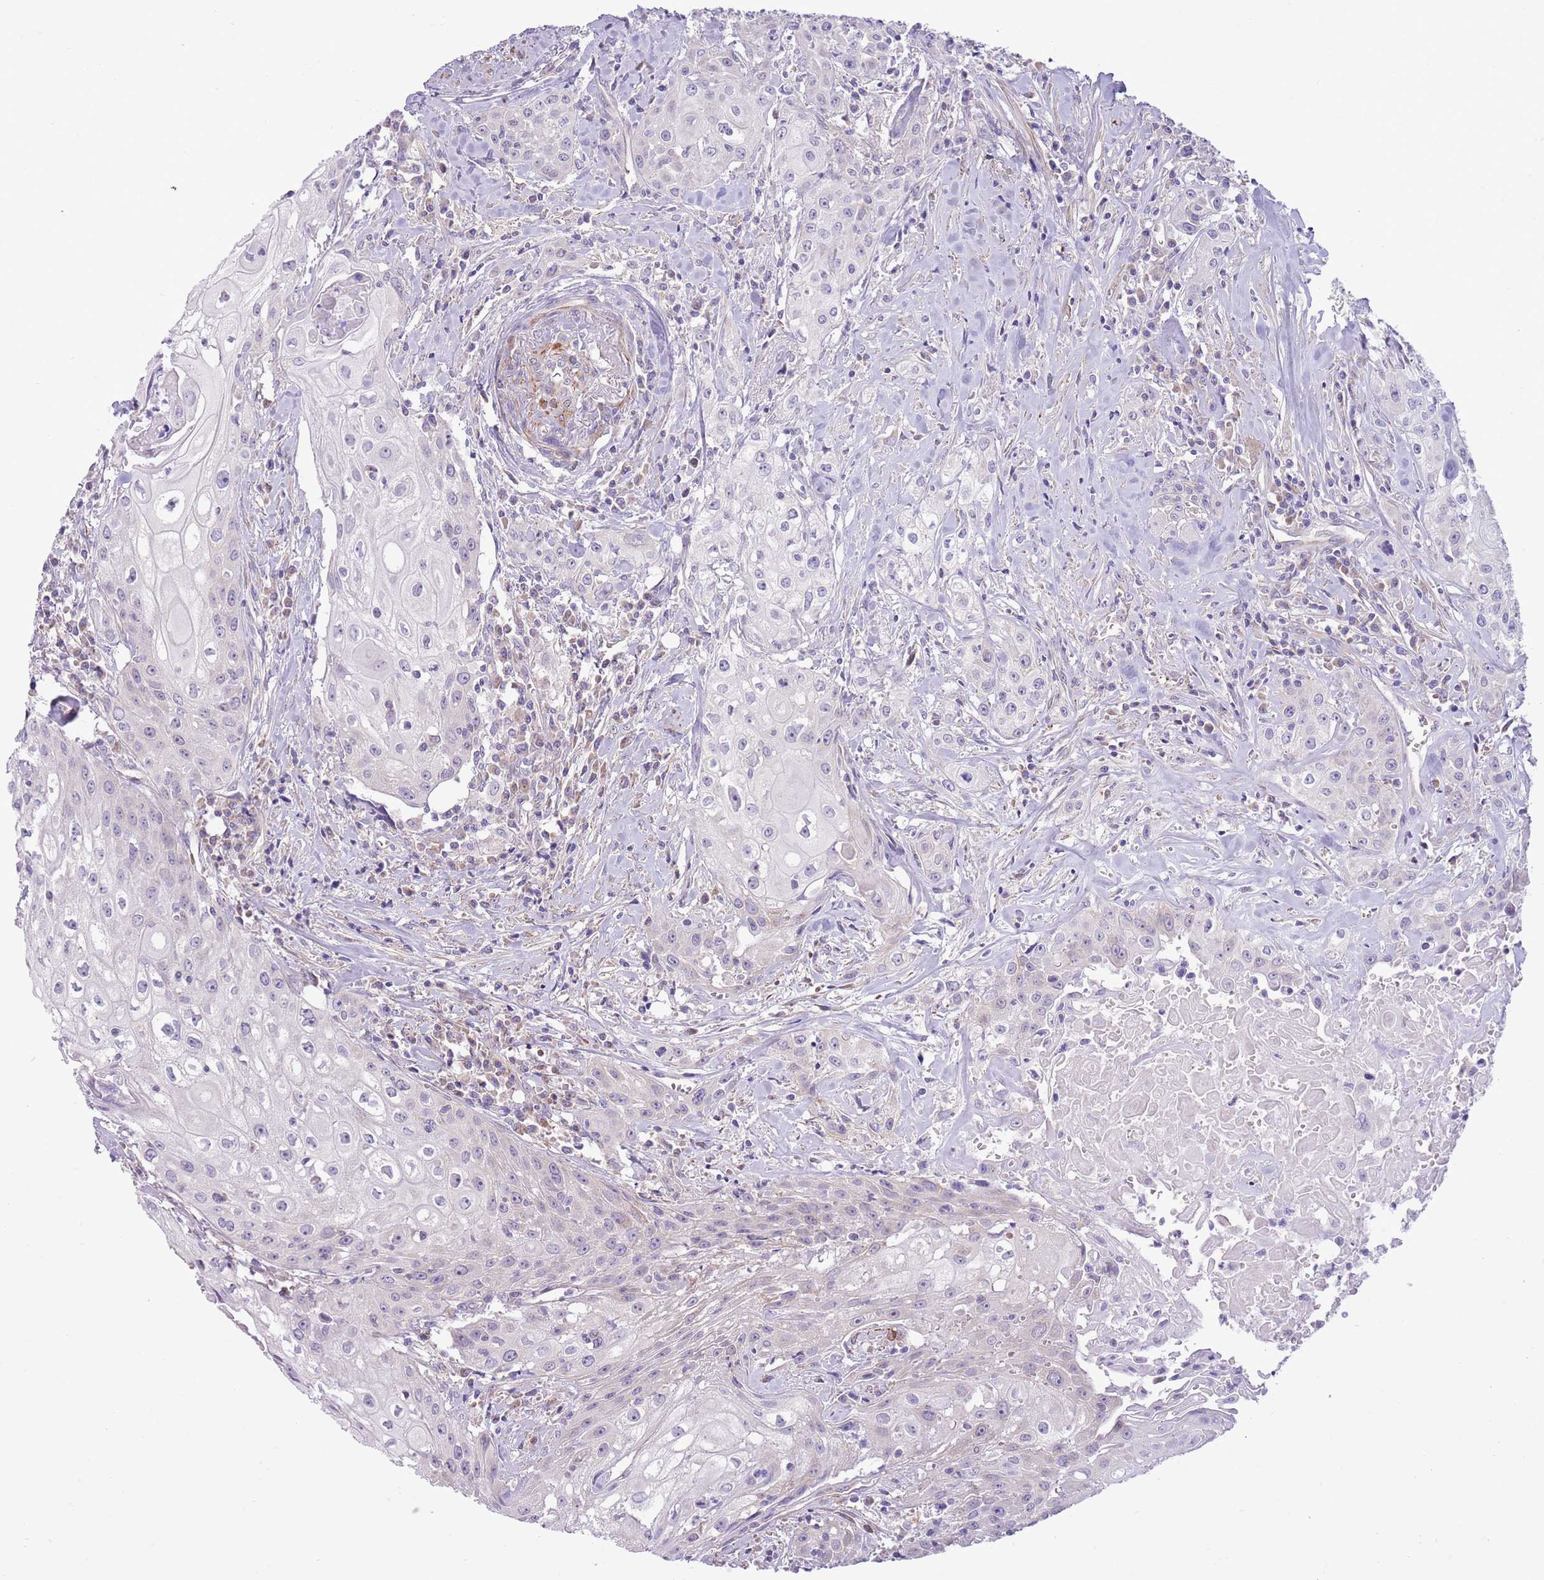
{"staining": {"intensity": "weak", "quantity": "<25%", "location": "cytoplasmic/membranous"}, "tissue": "head and neck cancer", "cell_type": "Tumor cells", "image_type": "cancer", "snomed": [{"axis": "morphology", "description": "Squamous cell carcinoma, NOS"}, {"axis": "topography", "description": "Oral tissue"}, {"axis": "topography", "description": "Head-Neck"}], "caption": "An immunohistochemistry (IHC) photomicrograph of head and neck cancer is shown. There is no staining in tumor cells of head and neck cancer.", "gene": "ZC4H2", "patient": {"sex": "female", "age": 82}}